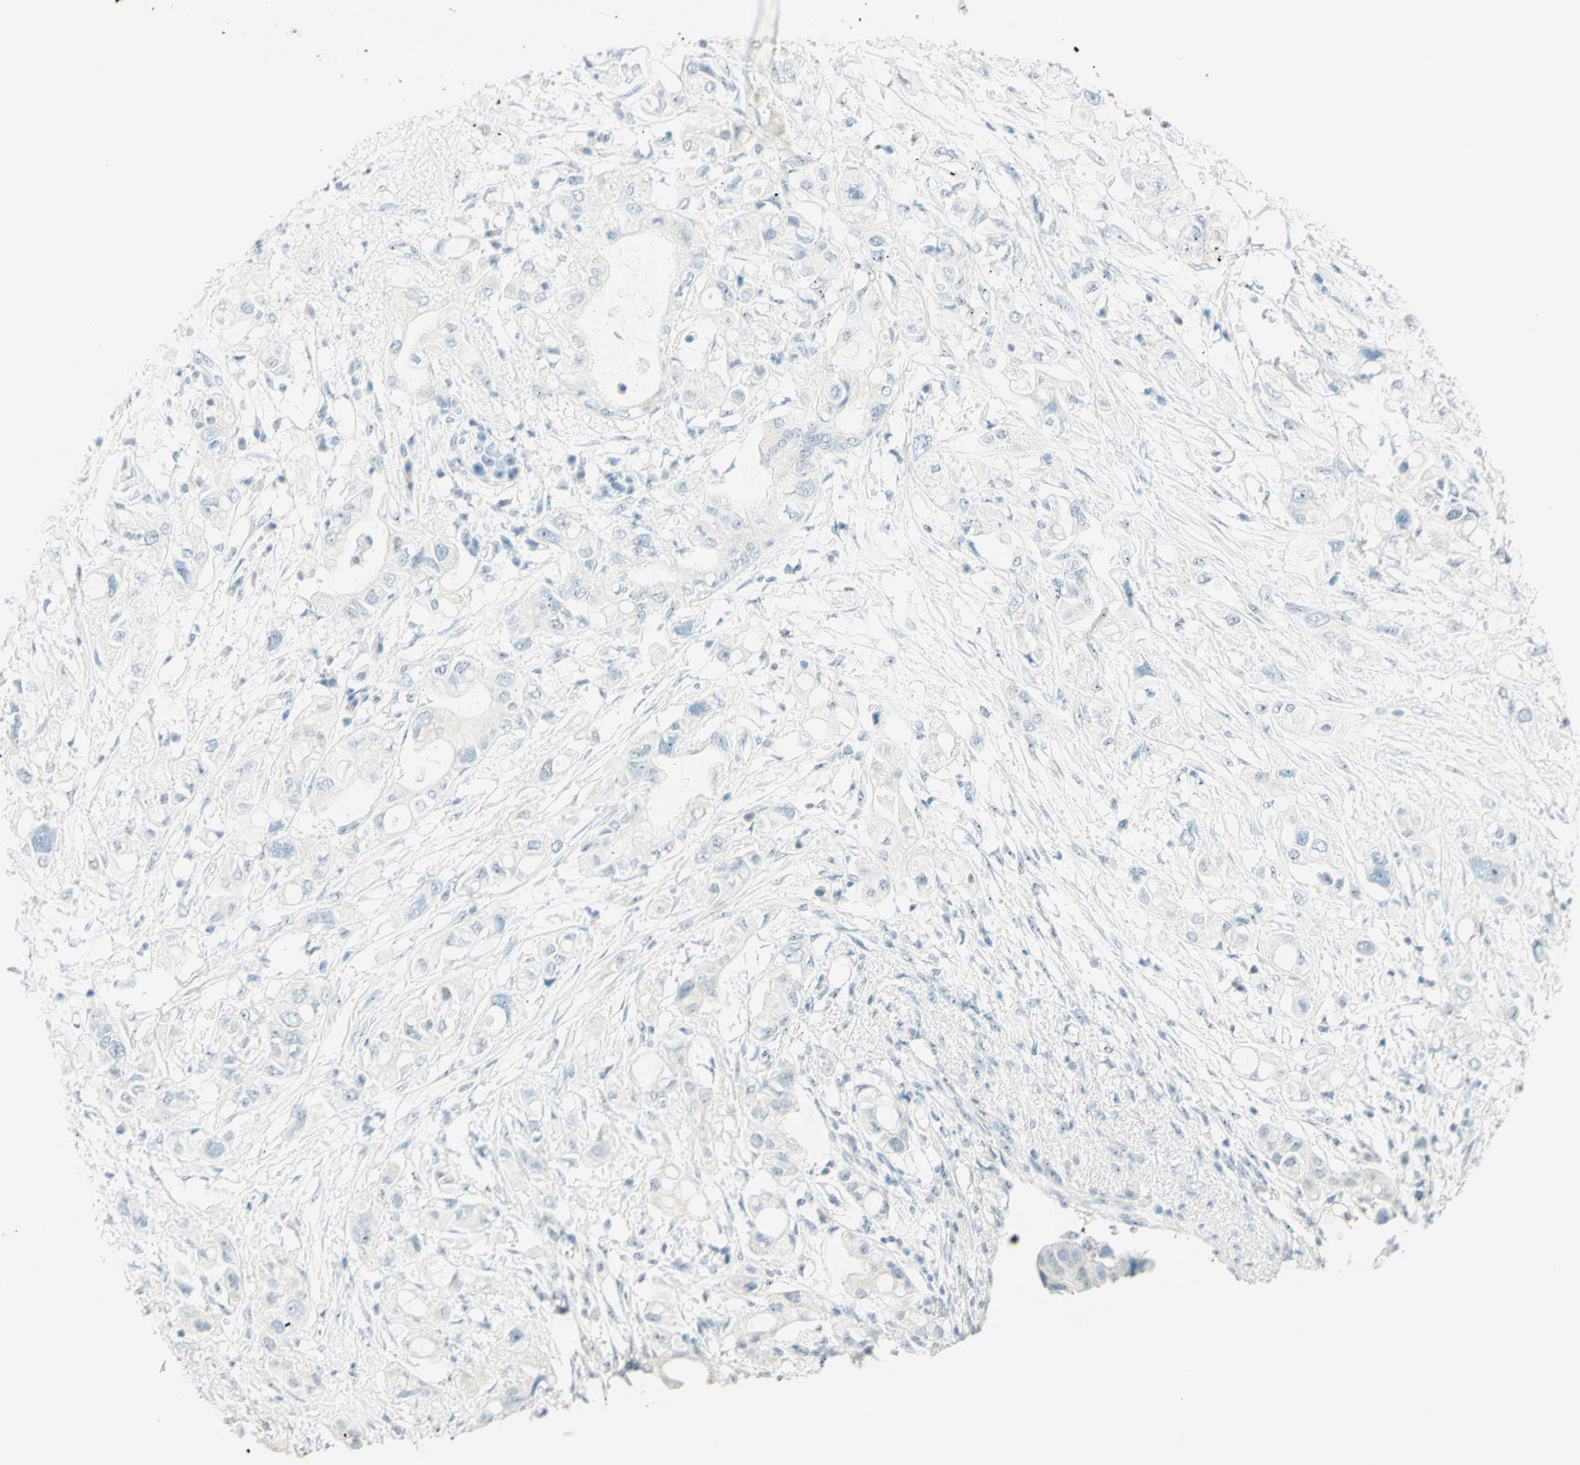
{"staining": {"intensity": "negative", "quantity": "none", "location": "none"}, "tissue": "pancreatic cancer", "cell_type": "Tumor cells", "image_type": "cancer", "snomed": [{"axis": "morphology", "description": "Adenocarcinoma, NOS"}, {"axis": "topography", "description": "Pancreas"}], "caption": "A histopathology image of pancreatic cancer (adenocarcinoma) stained for a protein exhibits no brown staining in tumor cells.", "gene": "FMR1NB", "patient": {"sex": "female", "age": 56}}